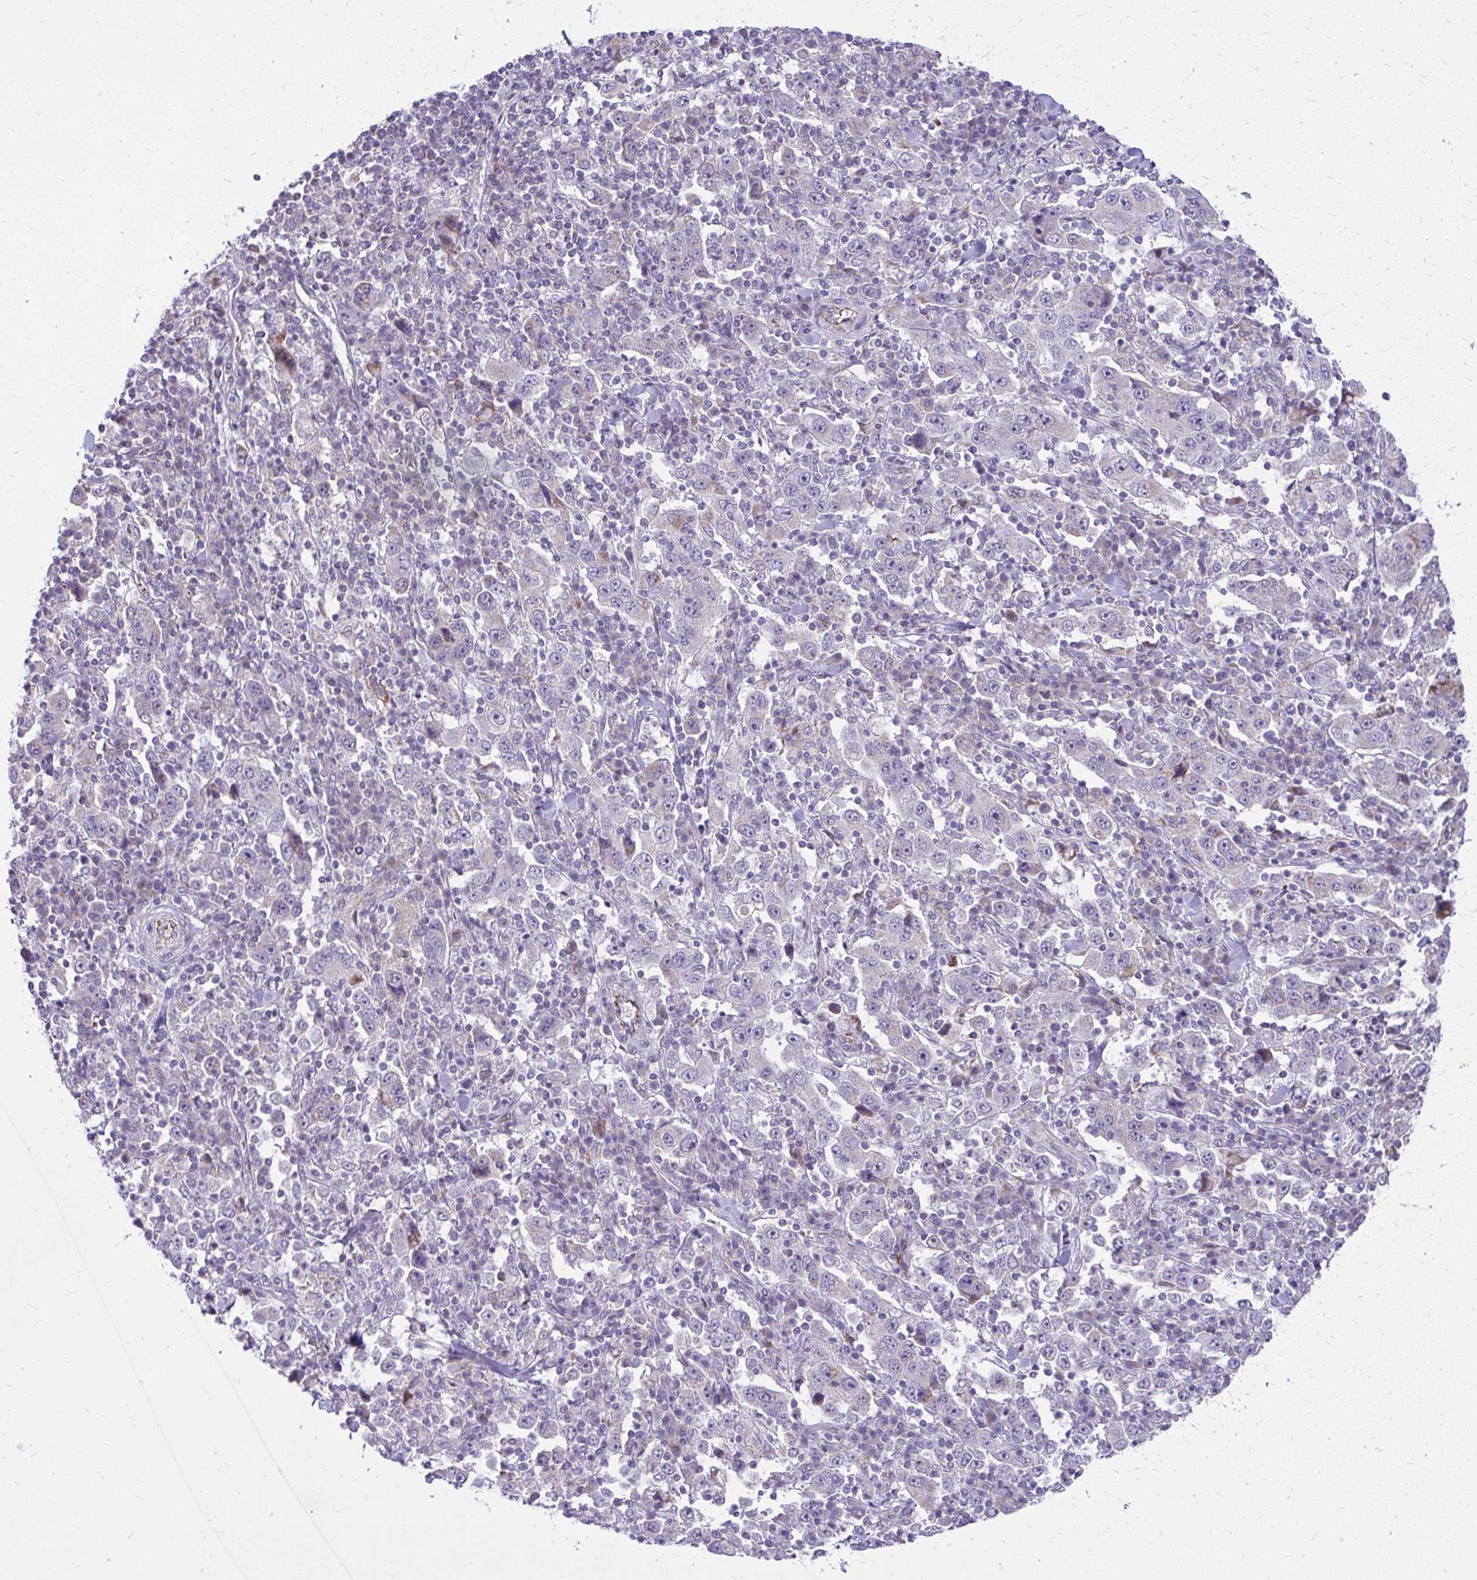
{"staining": {"intensity": "negative", "quantity": "none", "location": "none"}, "tissue": "stomach cancer", "cell_type": "Tumor cells", "image_type": "cancer", "snomed": [{"axis": "morphology", "description": "Normal tissue, NOS"}, {"axis": "morphology", "description": "Adenocarcinoma, NOS"}, {"axis": "topography", "description": "Stomach, upper"}, {"axis": "topography", "description": "Stomach"}], "caption": "Adenocarcinoma (stomach) stained for a protein using immunohistochemistry (IHC) demonstrates no staining tumor cells.", "gene": "GPRIN3", "patient": {"sex": "male", "age": 59}}